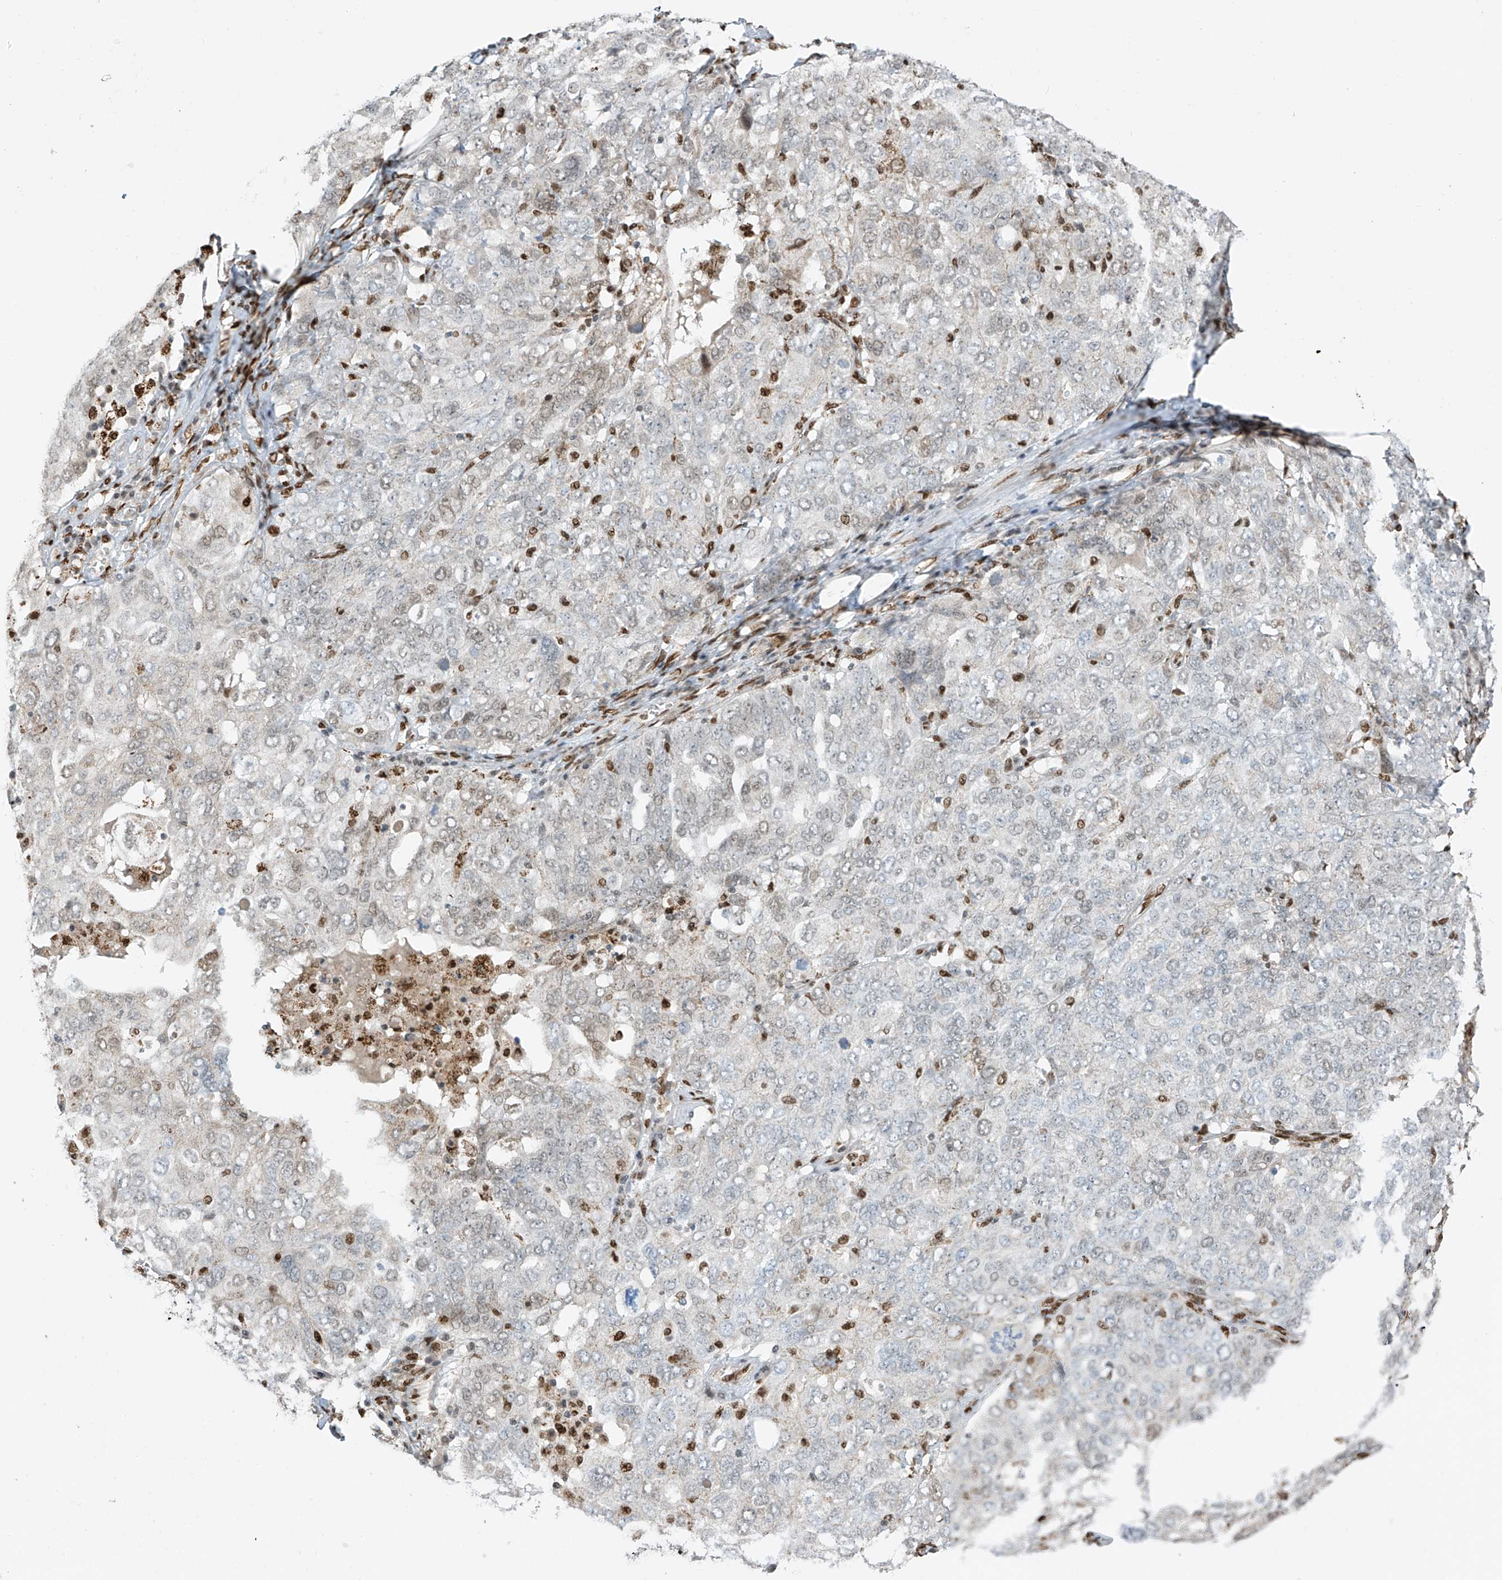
{"staining": {"intensity": "weak", "quantity": "<25%", "location": "nuclear"}, "tissue": "ovarian cancer", "cell_type": "Tumor cells", "image_type": "cancer", "snomed": [{"axis": "morphology", "description": "Carcinoma, endometroid"}, {"axis": "topography", "description": "Ovary"}], "caption": "Immunohistochemical staining of human ovarian endometroid carcinoma exhibits no significant positivity in tumor cells.", "gene": "PM20D2", "patient": {"sex": "female", "age": 62}}